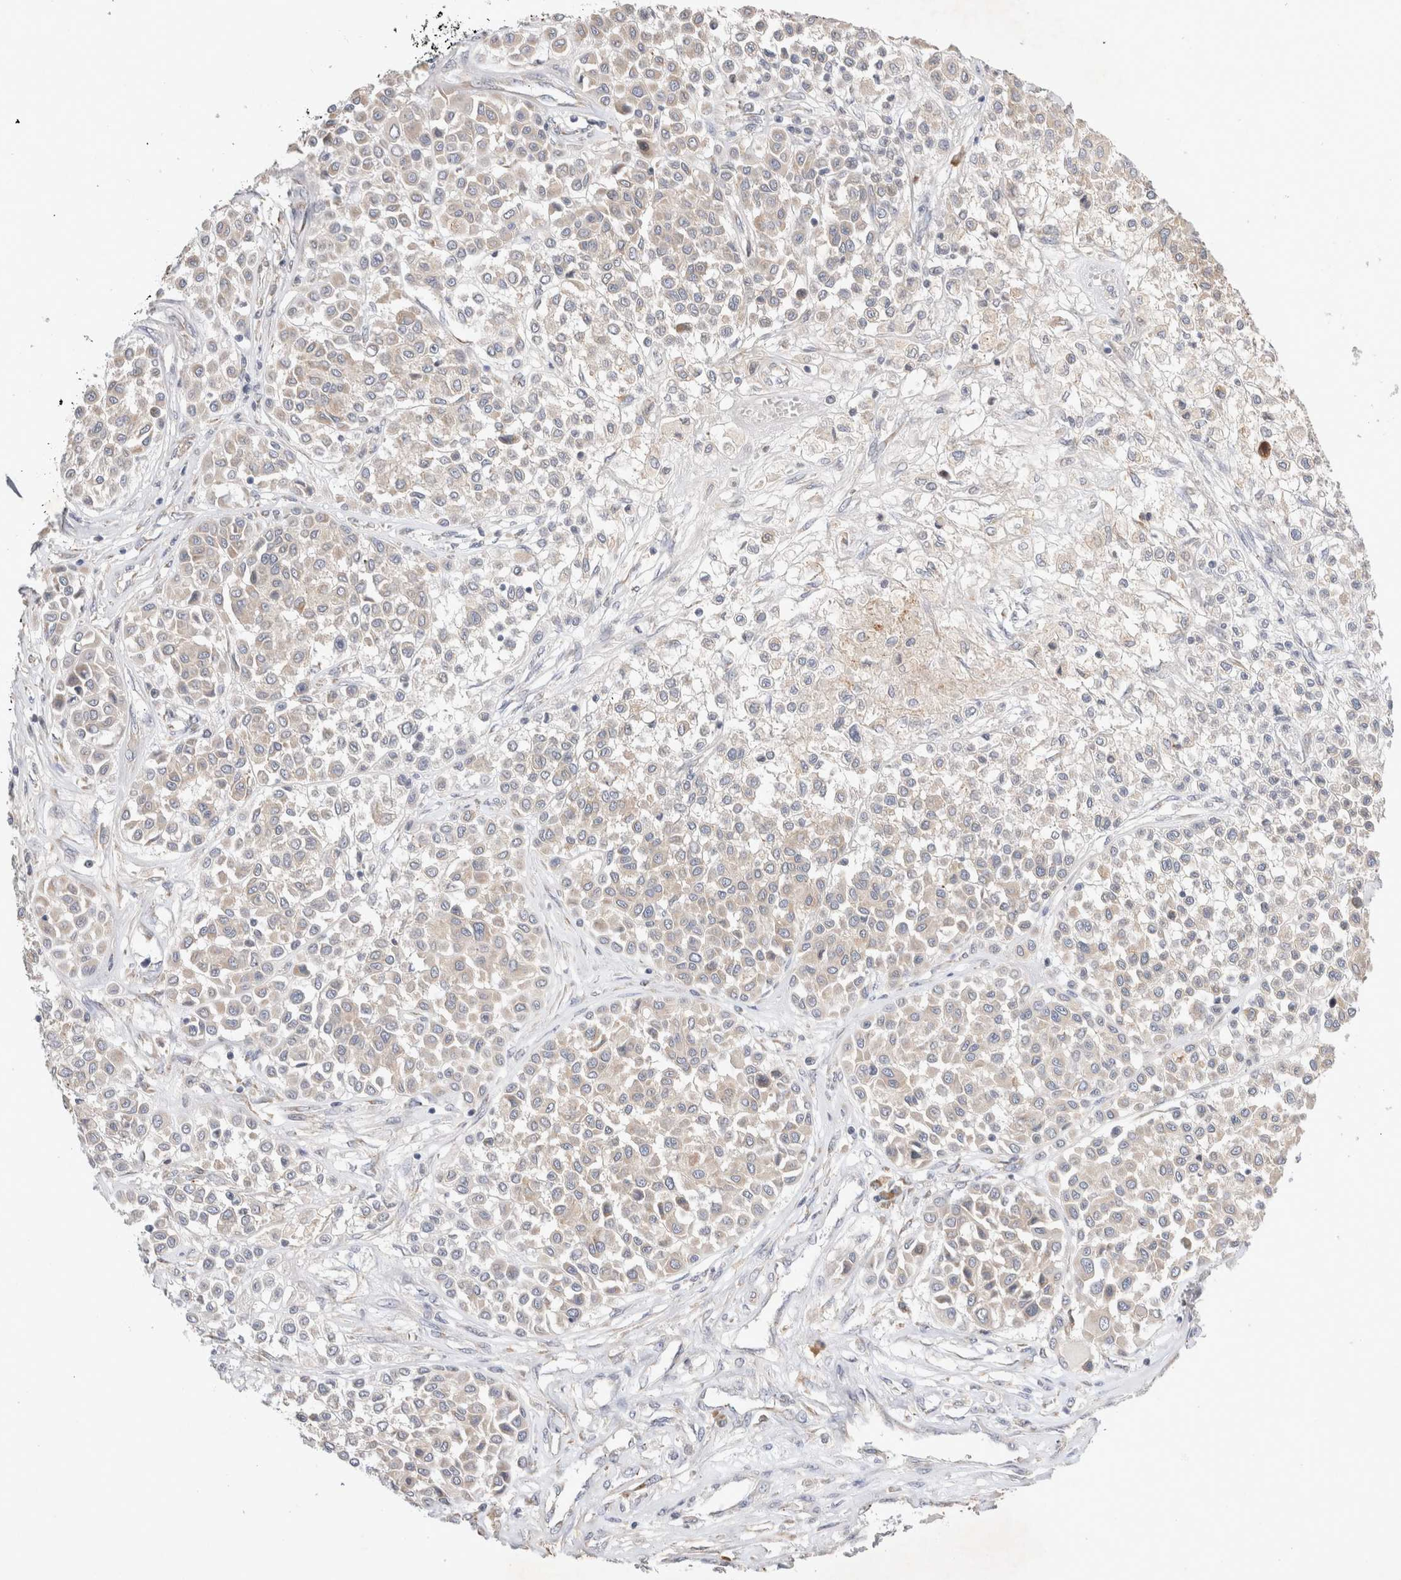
{"staining": {"intensity": "weak", "quantity": "<25%", "location": "cytoplasmic/membranous"}, "tissue": "melanoma", "cell_type": "Tumor cells", "image_type": "cancer", "snomed": [{"axis": "morphology", "description": "Malignant melanoma, Metastatic site"}, {"axis": "topography", "description": "Soft tissue"}], "caption": "Protein analysis of melanoma demonstrates no significant positivity in tumor cells. (DAB (3,3'-diaminobenzidine) IHC visualized using brightfield microscopy, high magnification).", "gene": "NEDD4L", "patient": {"sex": "male", "age": 41}}